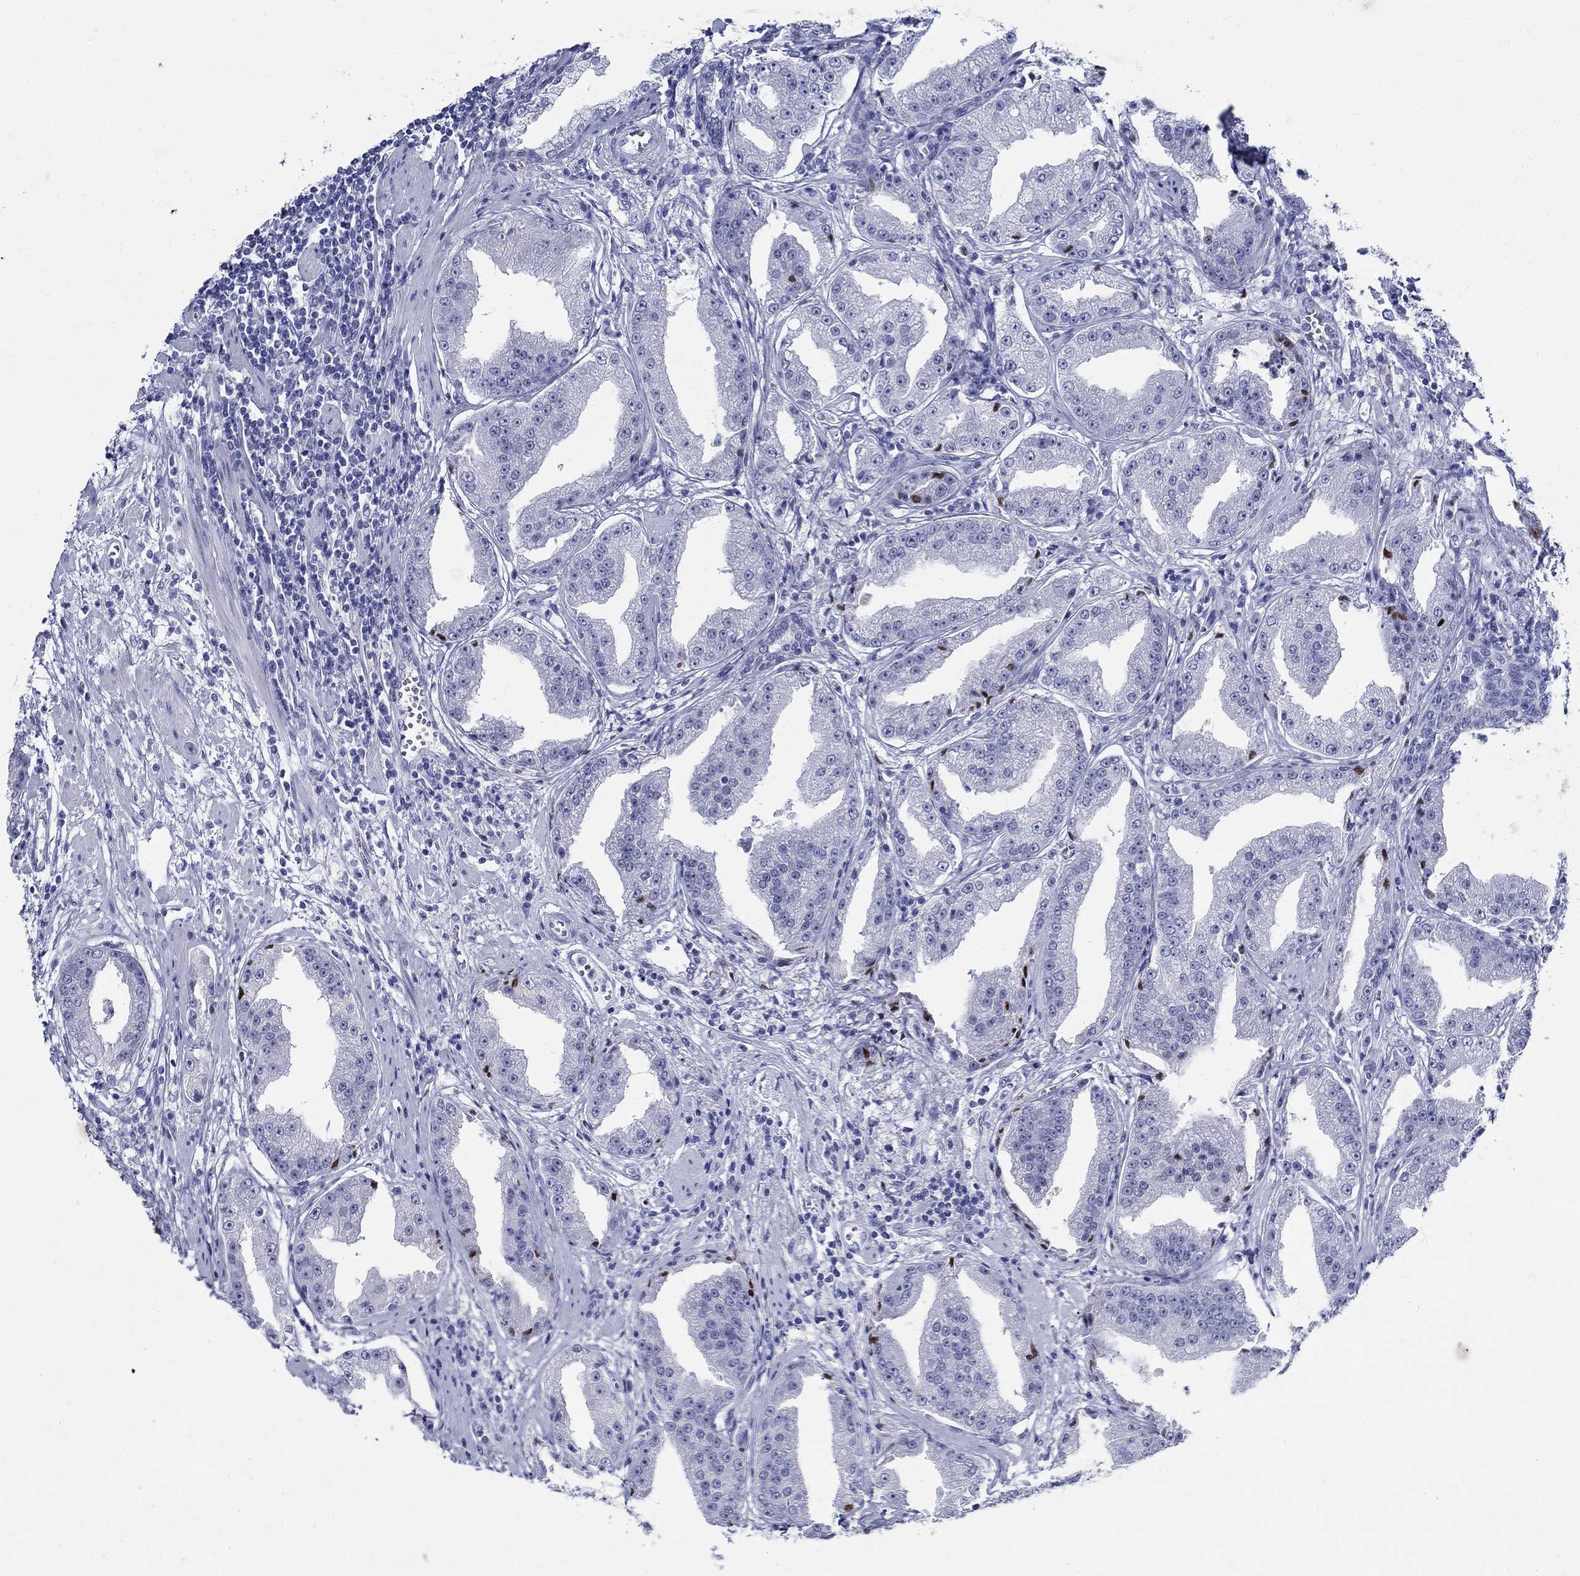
{"staining": {"intensity": "negative", "quantity": "none", "location": "none"}, "tissue": "prostate cancer", "cell_type": "Tumor cells", "image_type": "cancer", "snomed": [{"axis": "morphology", "description": "Adenocarcinoma, Low grade"}, {"axis": "topography", "description": "Prostate"}], "caption": "Tumor cells are negative for protein expression in human prostate adenocarcinoma (low-grade).", "gene": "BSPRY", "patient": {"sex": "male", "age": 62}}